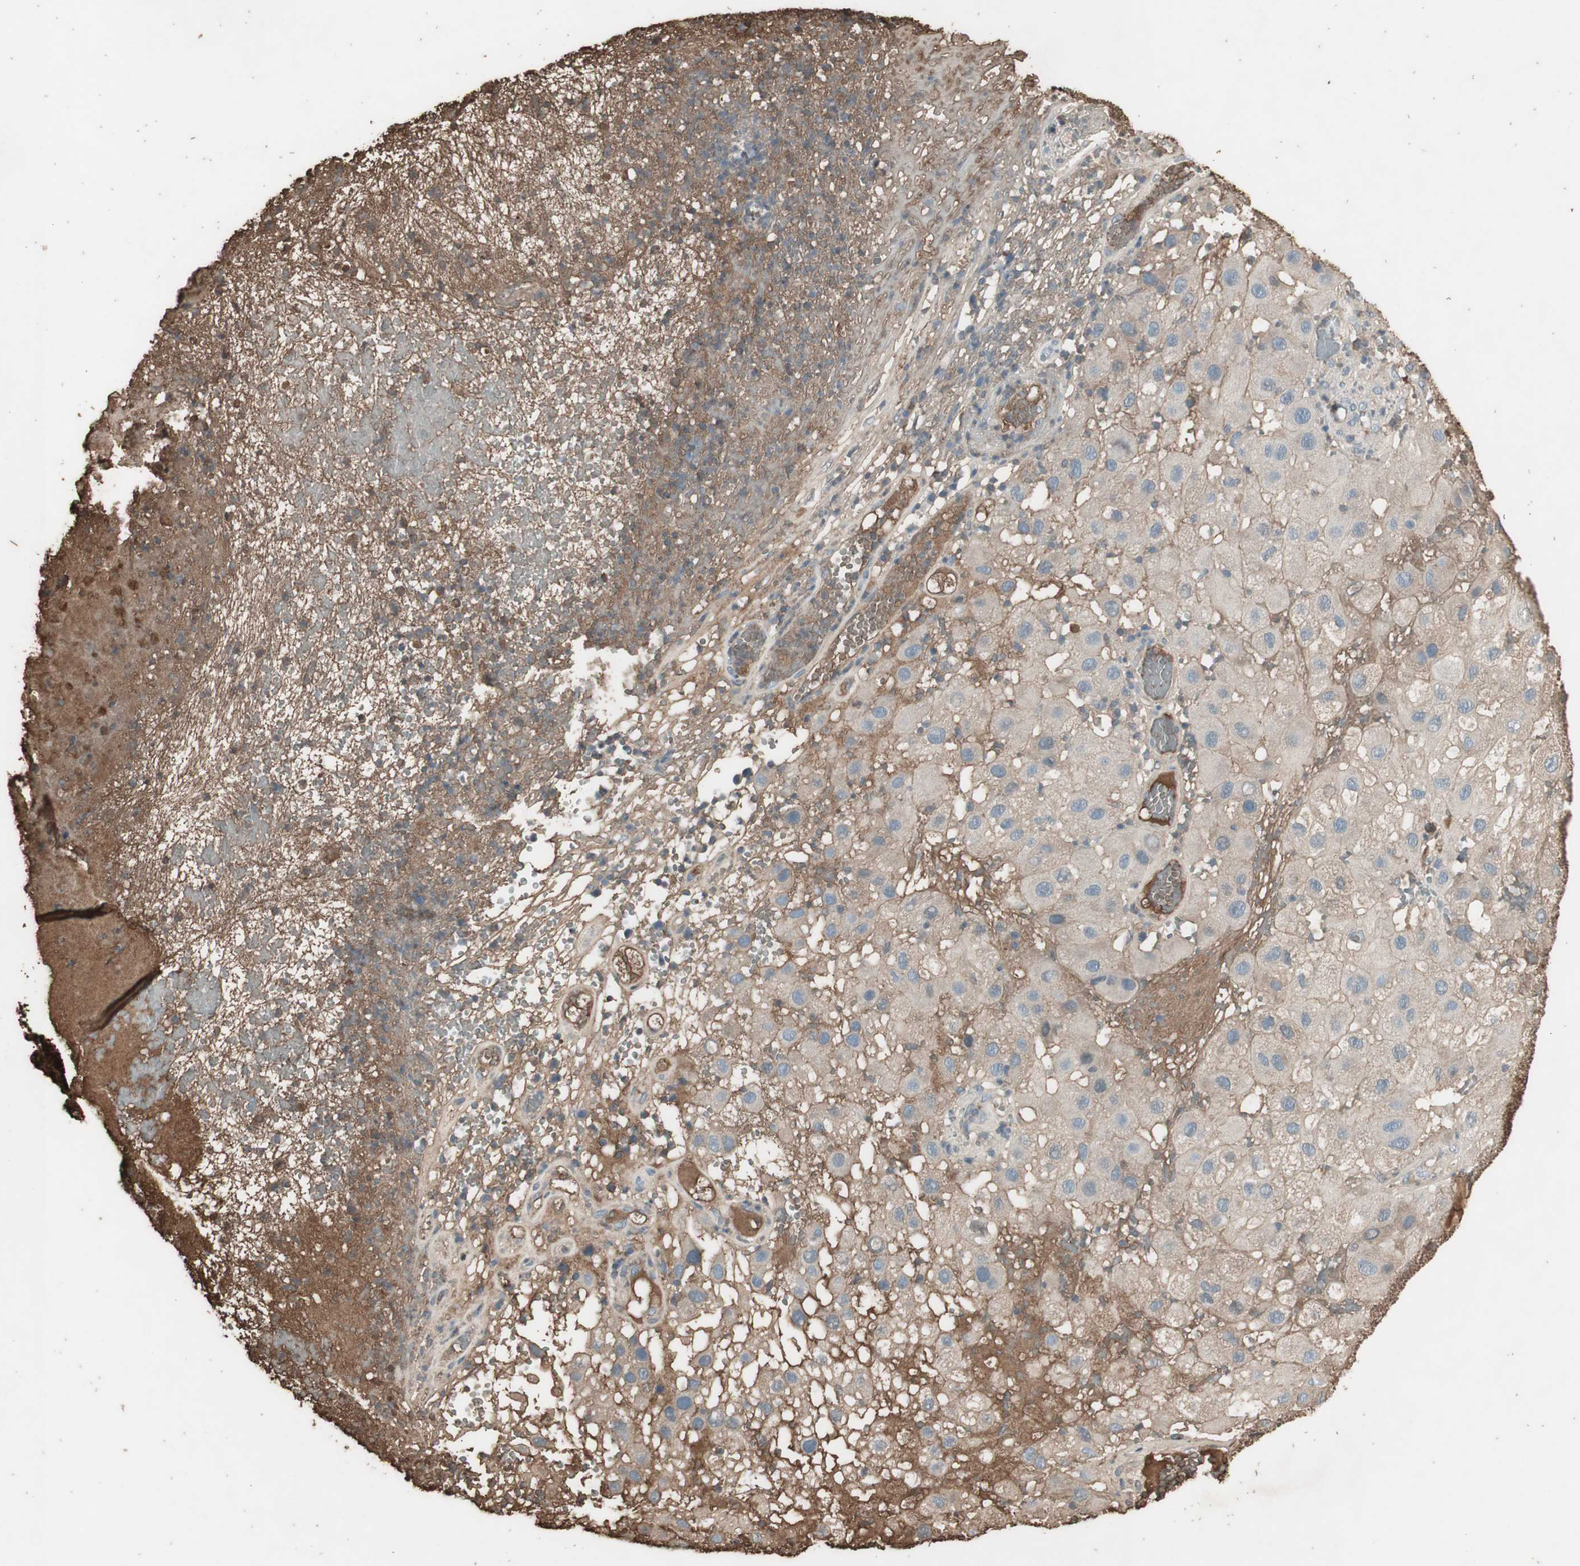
{"staining": {"intensity": "weak", "quantity": ">75%", "location": "cytoplasmic/membranous"}, "tissue": "melanoma", "cell_type": "Tumor cells", "image_type": "cancer", "snomed": [{"axis": "morphology", "description": "Malignant melanoma, NOS"}, {"axis": "topography", "description": "Skin"}], "caption": "Immunohistochemical staining of malignant melanoma exhibits low levels of weak cytoplasmic/membranous staining in about >75% of tumor cells.", "gene": "MMP14", "patient": {"sex": "female", "age": 81}}